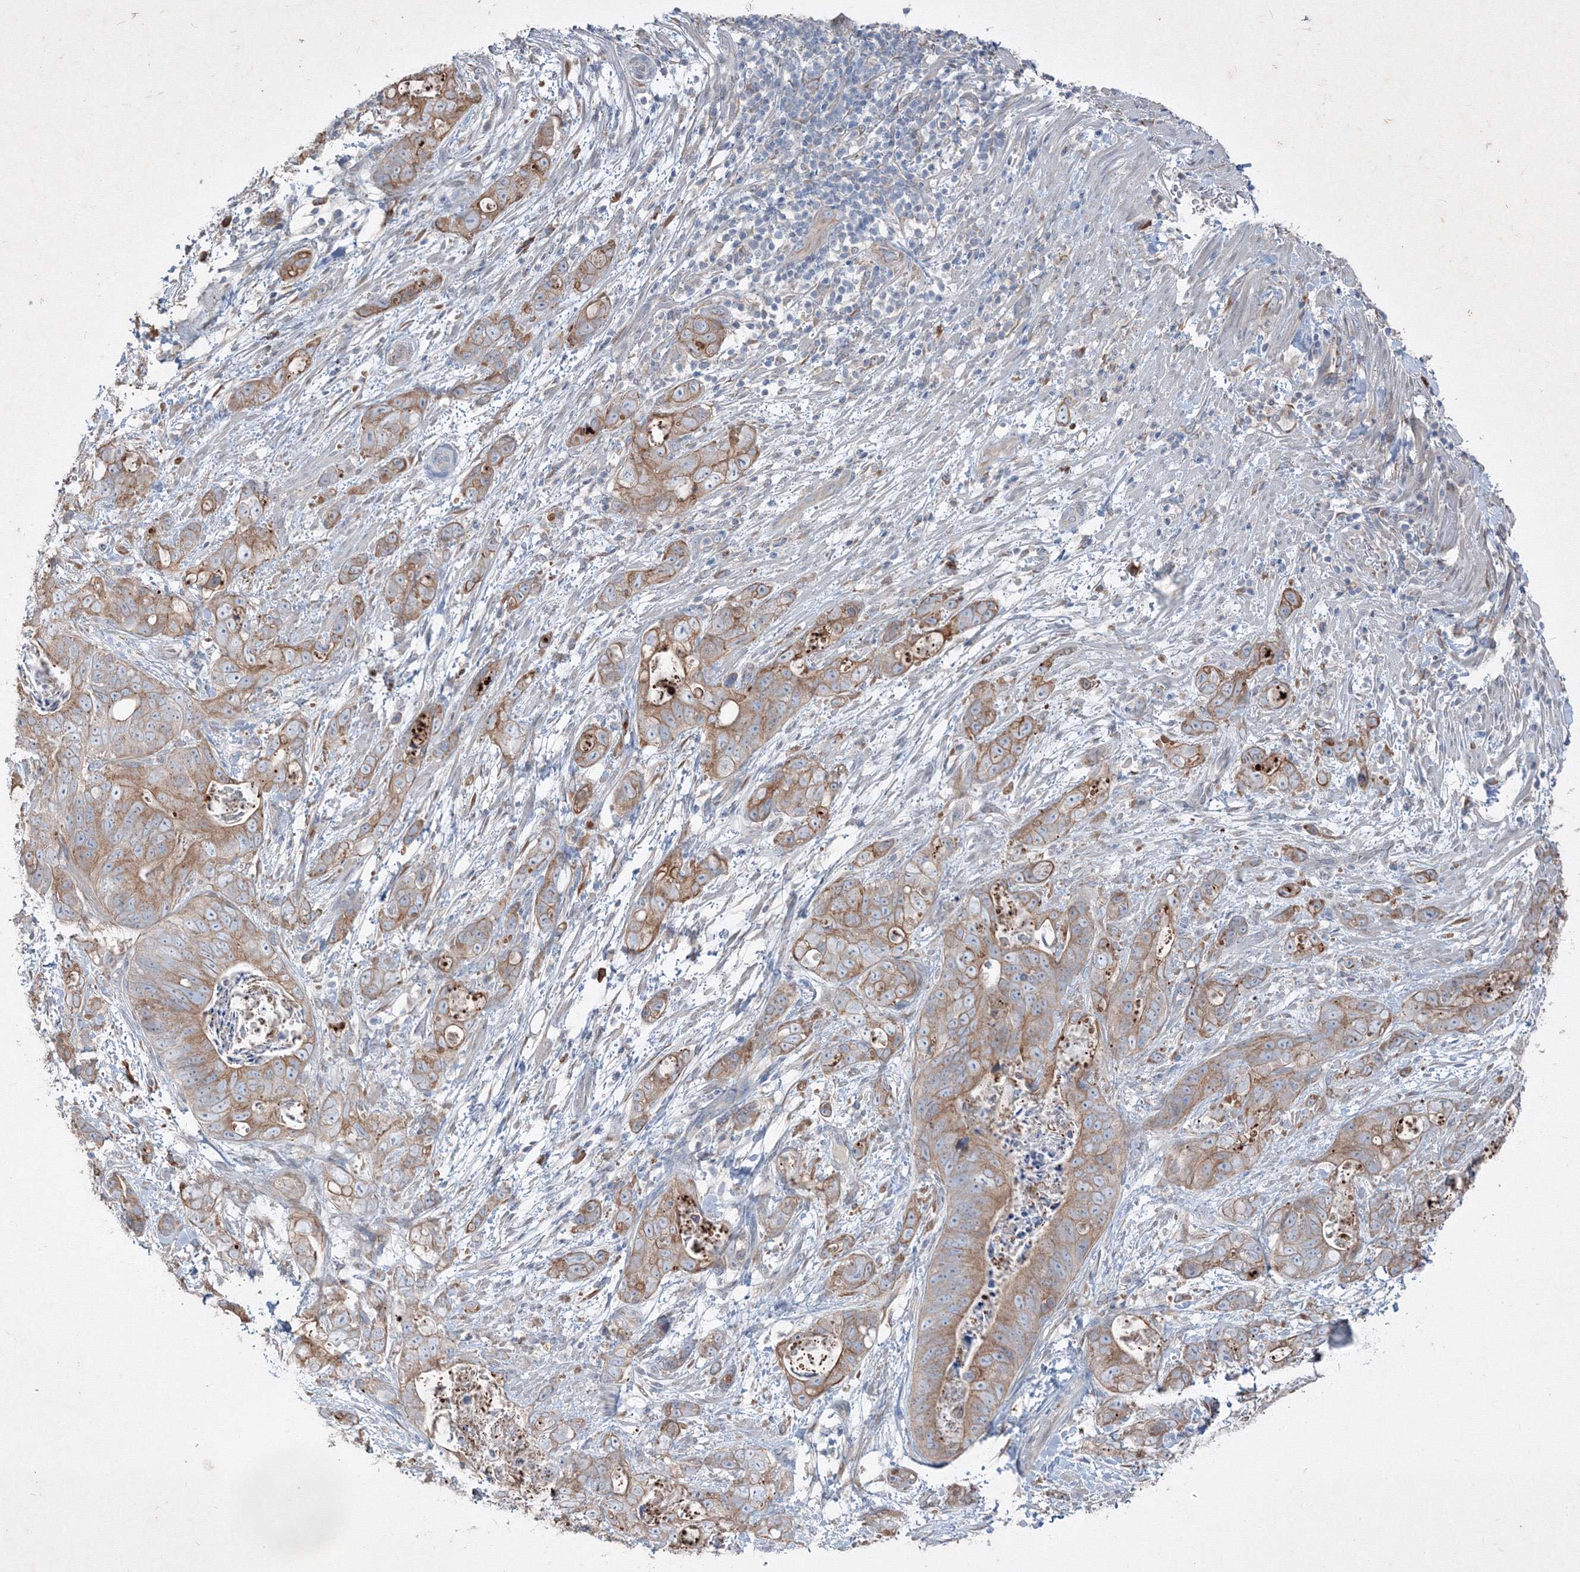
{"staining": {"intensity": "moderate", "quantity": ">75%", "location": "cytoplasmic/membranous"}, "tissue": "stomach cancer", "cell_type": "Tumor cells", "image_type": "cancer", "snomed": [{"axis": "morphology", "description": "Normal tissue, NOS"}, {"axis": "morphology", "description": "Adenocarcinoma, NOS"}, {"axis": "topography", "description": "Stomach"}], "caption": "Tumor cells display medium levels of moderate cytoplasmic/membranous staining in approximately >75% of cells in adenocarcinoma (stomach).", "gene": "IFNAR1", "patient": {"sex": "female", "age": 89}}